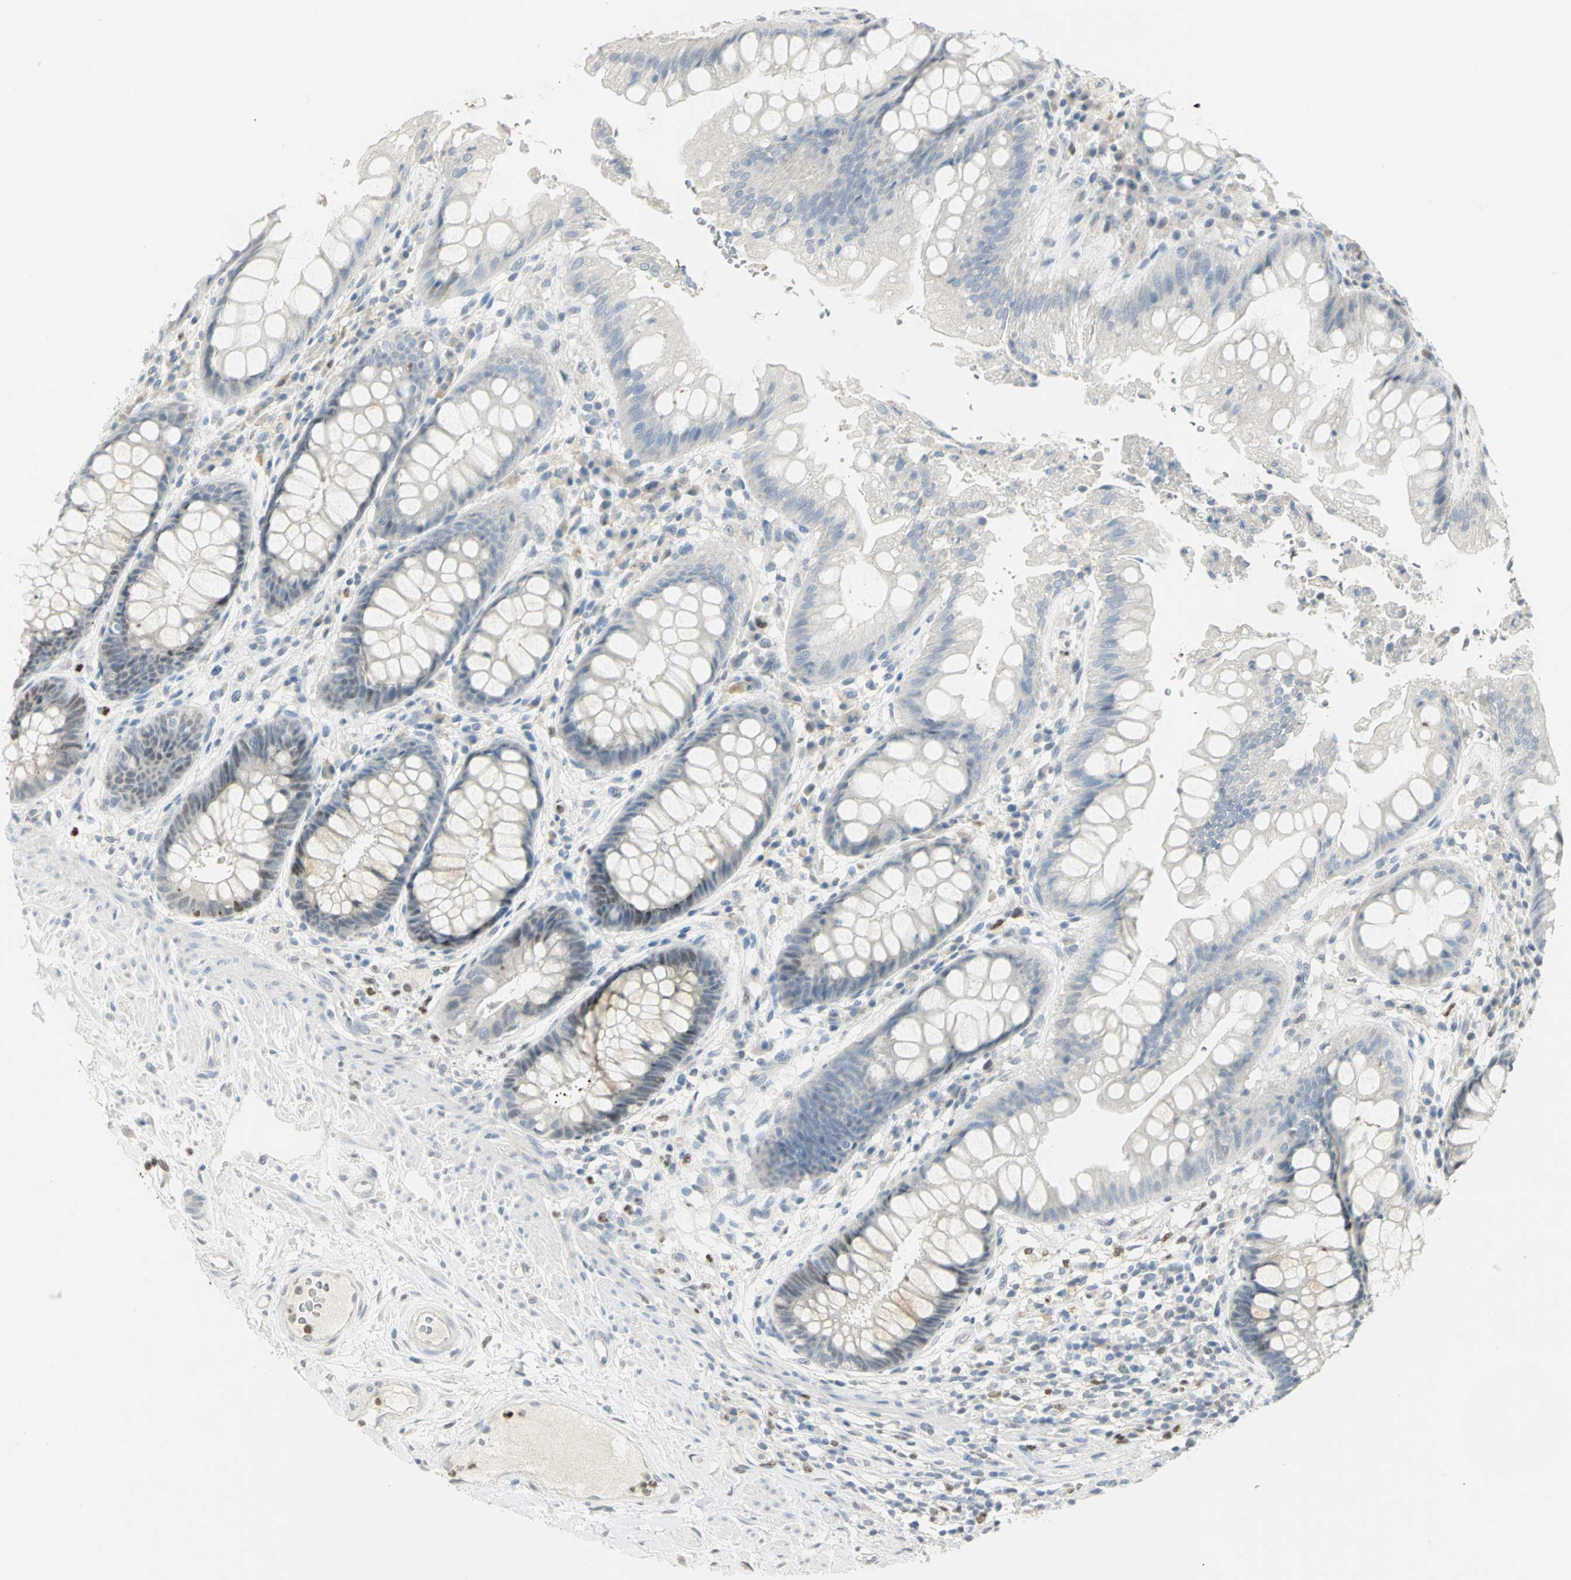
{"staining": {"intensity": "moderate", "quantity": "<25%", "location": "nuclear"}, "tissue": "rectum", "cell_type": "Glandular cells", "image_type": "normal", "snomed": [{"axis": "morphology", "description": "Normal tissue, NOS"}, {"axis": "topography", "description": "Rectum"}], "caption": "Immunohistochemical staining of benign human rectum reveals <25% levels of moderate nuclear protein expression in approximately <25% of glandular cells.", "gene": "BCL6", "patient": {"sex": "female", "age": 46}}